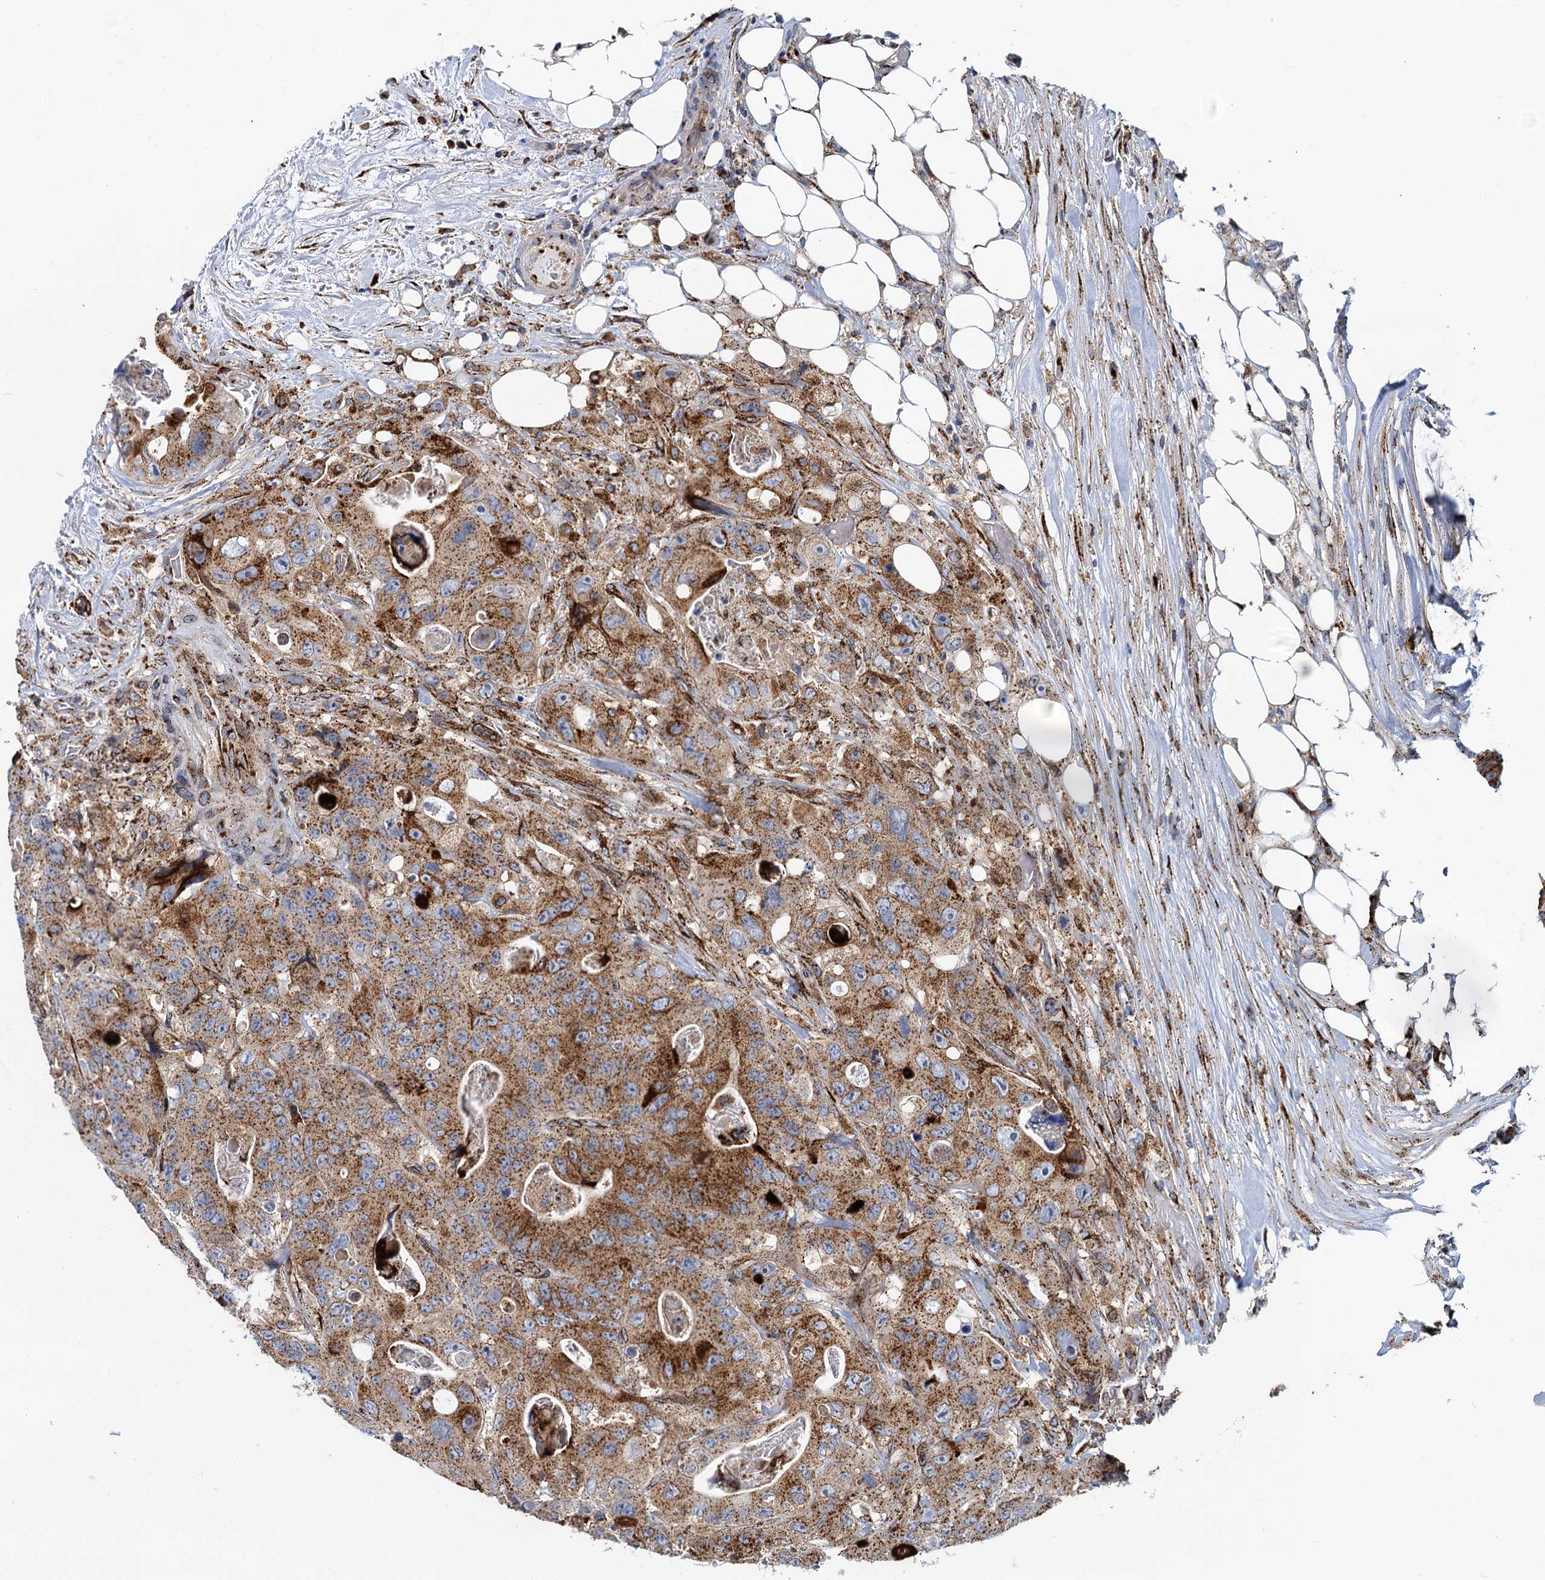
{"staining": {"intensity": "moderate", "quantity": ">75%", "location": "cytoplasmic/membranous"}, "tissue": "colorectal cancer", "cell_type": "Tumor cells", "image_type": "cancer", "snomed": [{"axis": "morphology", "description": "Adenocarcinoma, NOS"}, {"axis": "topography", "description": "Colon"}], "caption": "Tumor cells display medium levels of moderate cytoplasmic/membranous staining in about >75% of cells in human adenocarcinoma (colorectal).", "gene": "SUPT20H", "patient": {"sex": "female", "age": 46}}